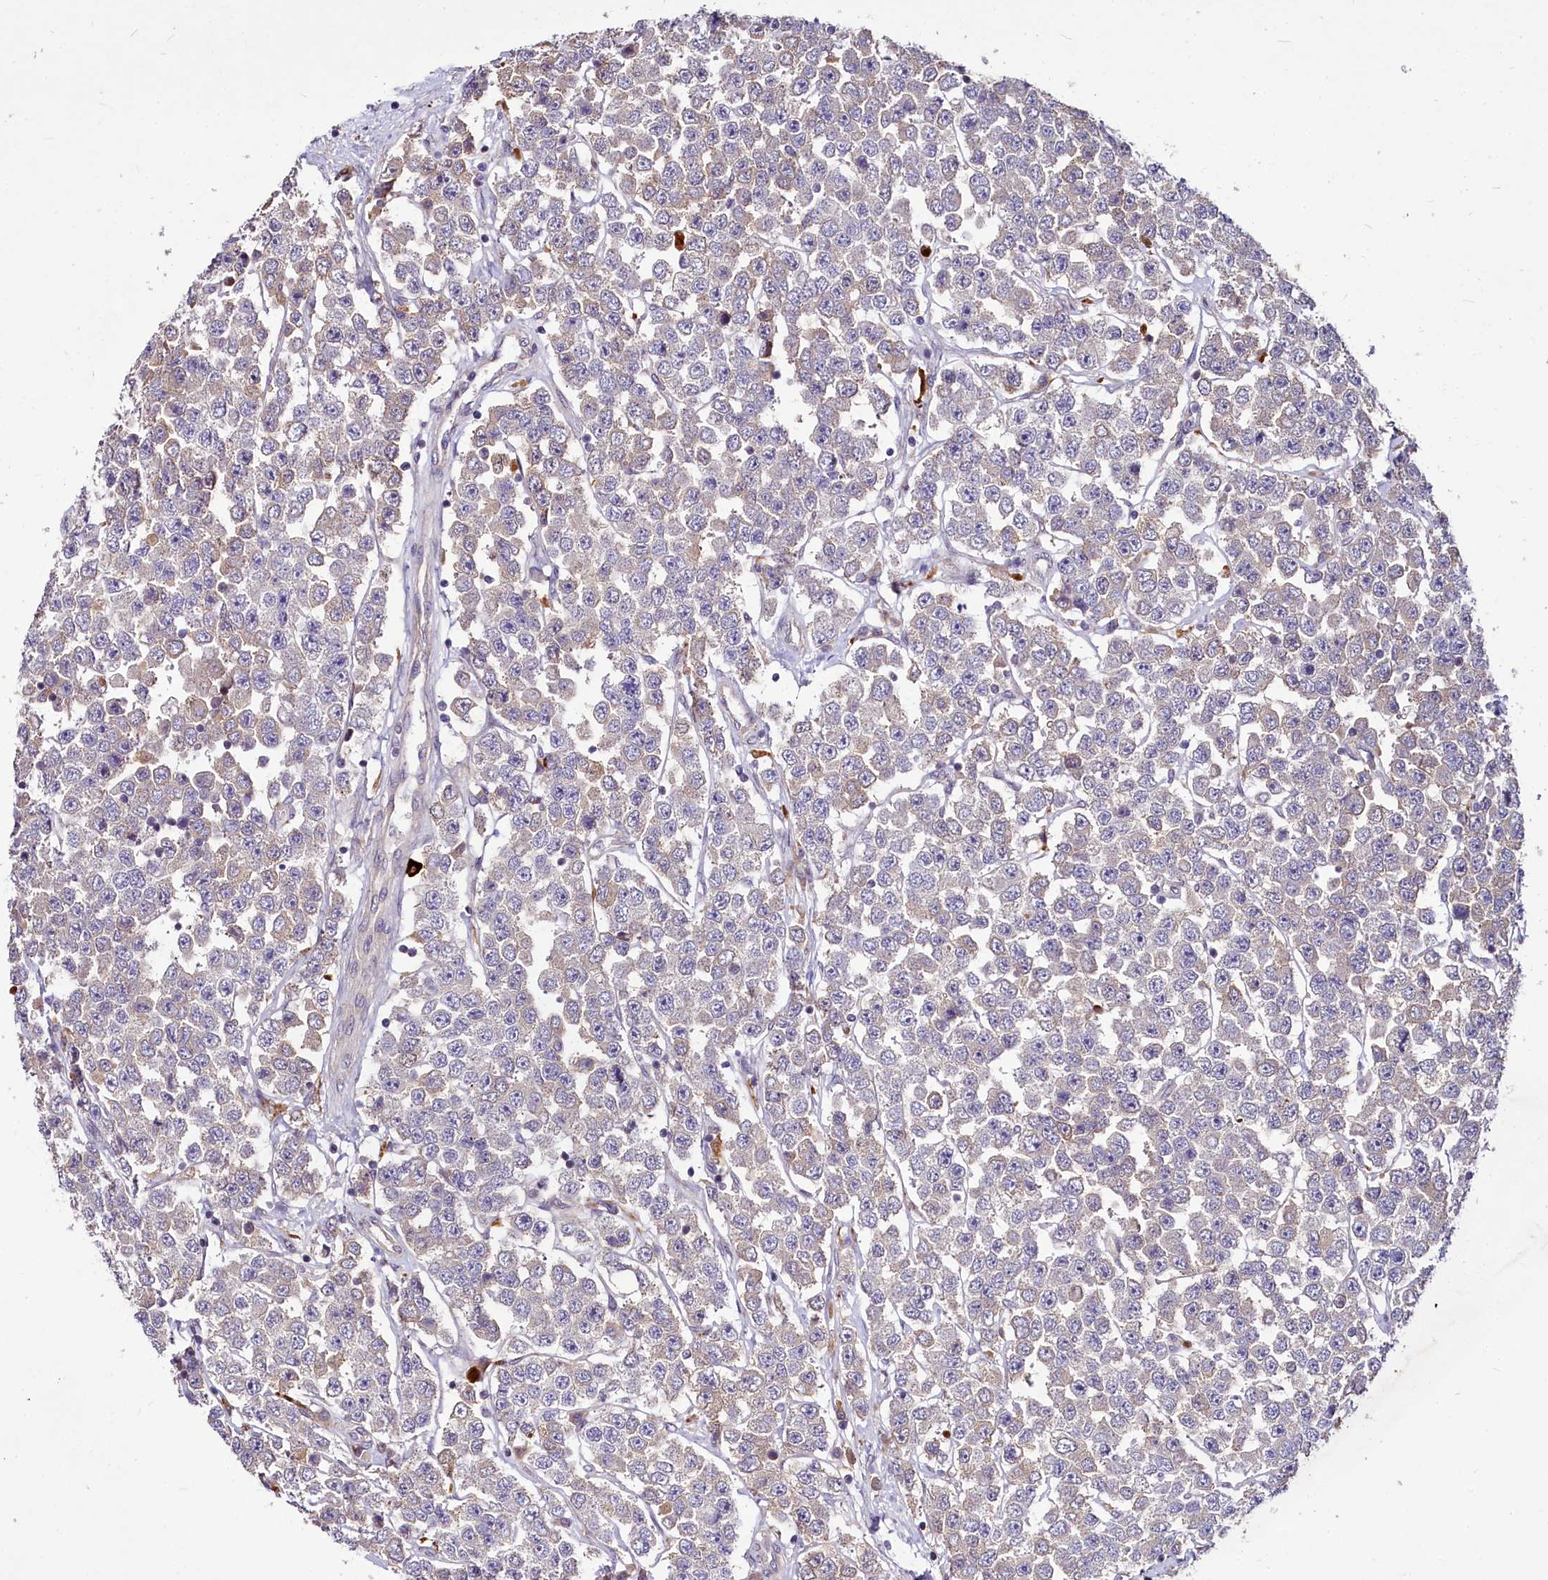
{"staining": {"intensity": "negative", "quantity": "none", "location": "none"}, "tissue": "testis cancer", "cell_type": "Tumor cells", "image_type": "cancer", "snomed": [{"axis": "morphology", "description": "Seminoma, NOS"}, {"axis": "topography", "description": "Testis"}], "caption": "This is a histopathology image of immunohistochemistry staining of testis cancer (seminoma), which shows no positivity in tumor cells. Brightfield microscopy of IHC stained with DAB (3,3'-diaminobenzidine) (brown) and hematoxylin (blue), captured at high magnification.", "gene": "C11orf86", "patient": {"sex": "male", "age": 28}}